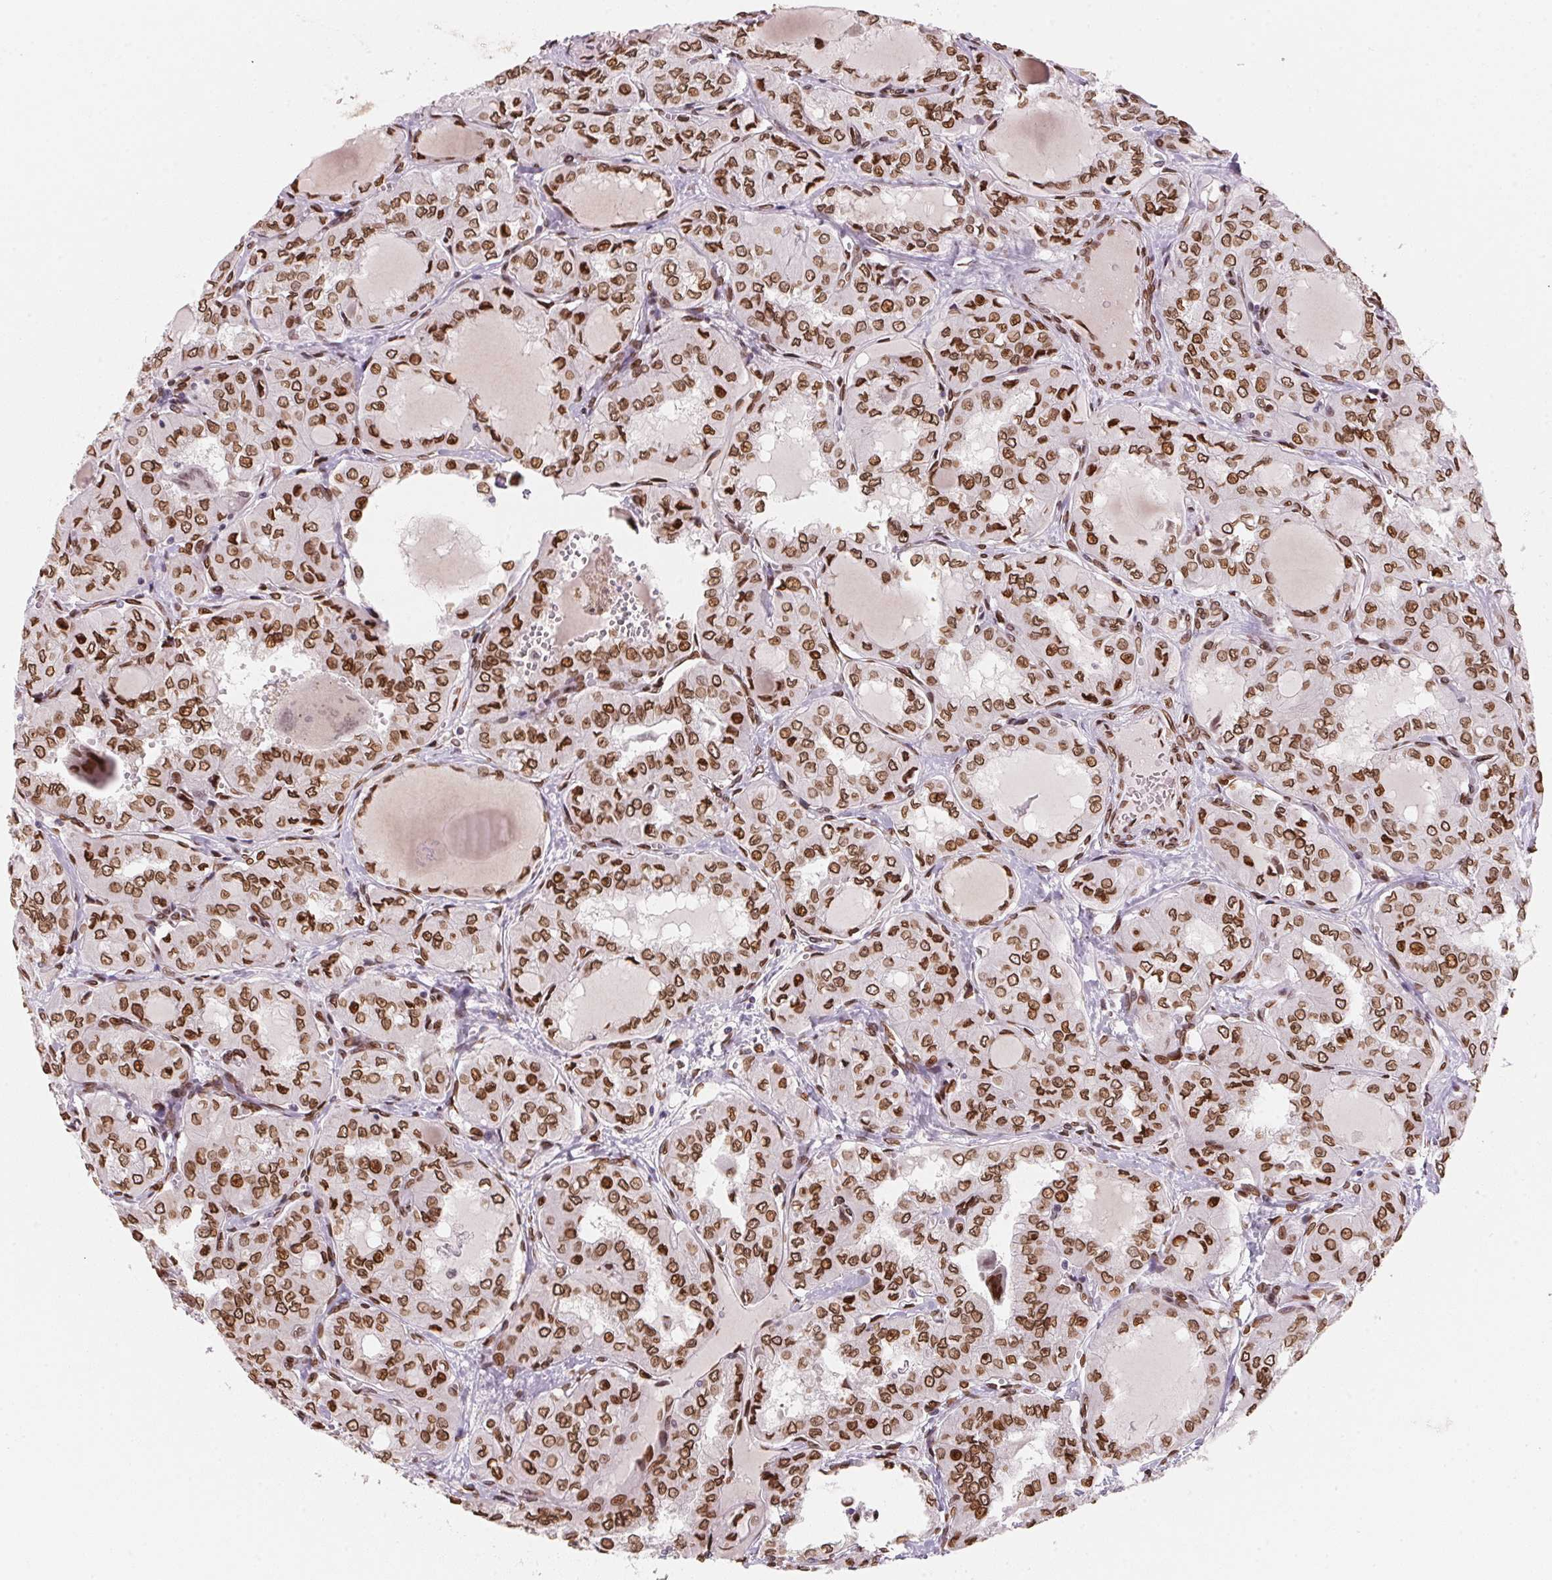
{"staining": {"intensity": "strong", "quantity": ">75%", "location": "cytoplasmic/membranous,nuclear"}, "tissue": "thyroid cancer", "cell_type": "Tumor cells", "image_type": "cancer", "snomed": [{"axis": "morphology", "description": "Papillary adenocarcinoma, NOS"}, {"axis": "topography", "description": "Thyroid gland"}], "caption": "Immunohistochemistry (IHC) image of neoplastic tissue: human papillary adenocarcinoma (thyroid) stained using immunohistochemistry demonstrates high levels of strong protein expression localized specifically in the cytoplasmic/membranous and nuclear of tumor cells, appearing as a cytoplasmic/membranous and nuclear brown color.", "gene": "SAP30BP", "patient": {"sex": "male", "age": 20}}